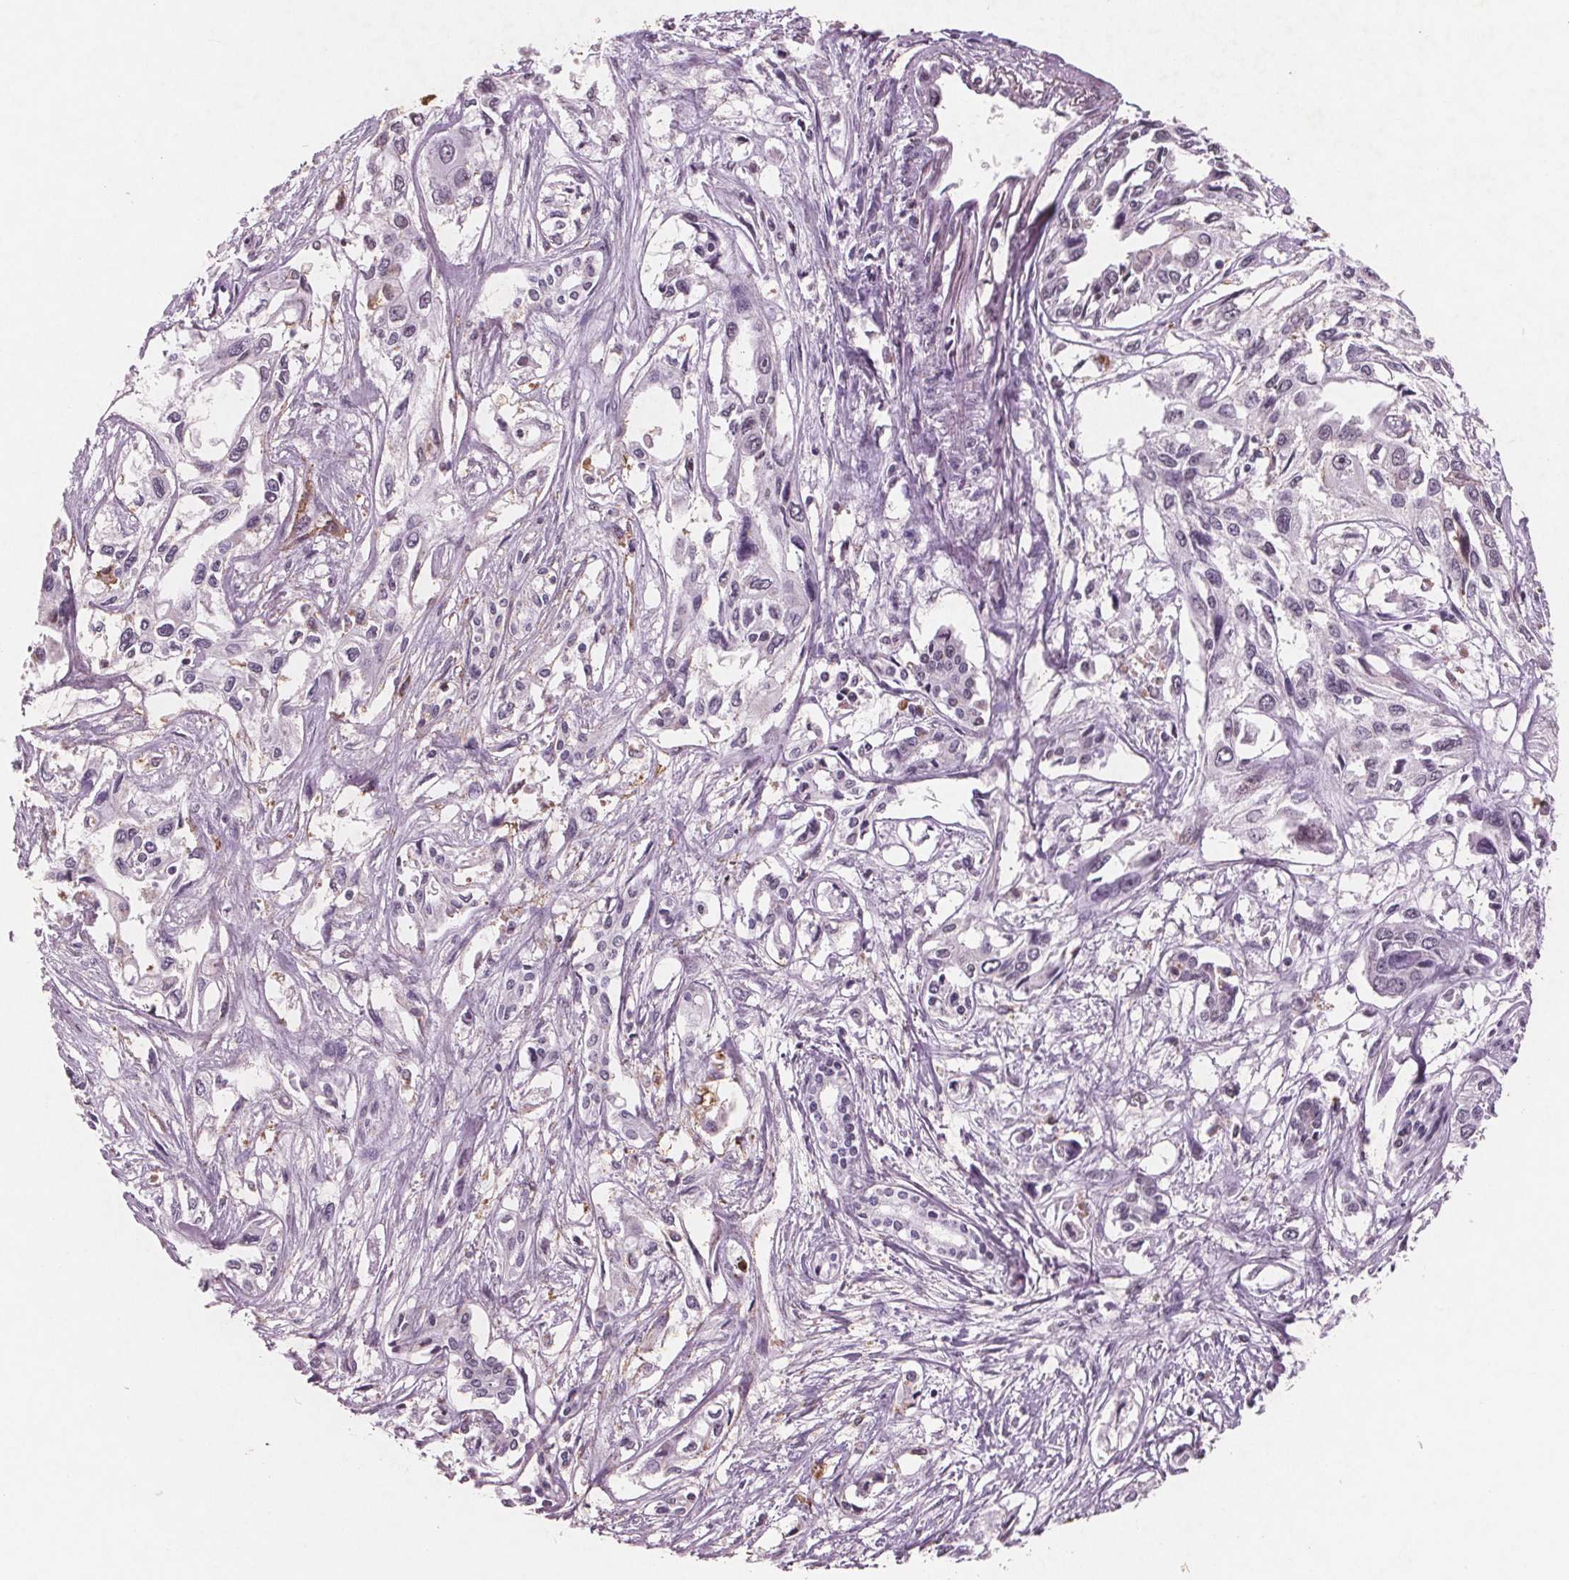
{"staining": {"intensity": "negative", "quantity": "none", "location": "none"}, "tissue": "pancreatic cancer", "cell_type": "Tumor cells", "image_type": "cancer", "snomed": [{"axis": "morphology", "description": "Adenocarcinoma, NOS"}, {"axis": "topography", "description": "Pancreas"}], "caption": "IHC of human pancreatic cancer demonstrates no expression in tumor cells.", "gene": "RPS6KA2", "patient": {"sex": "female", "age": 55}}